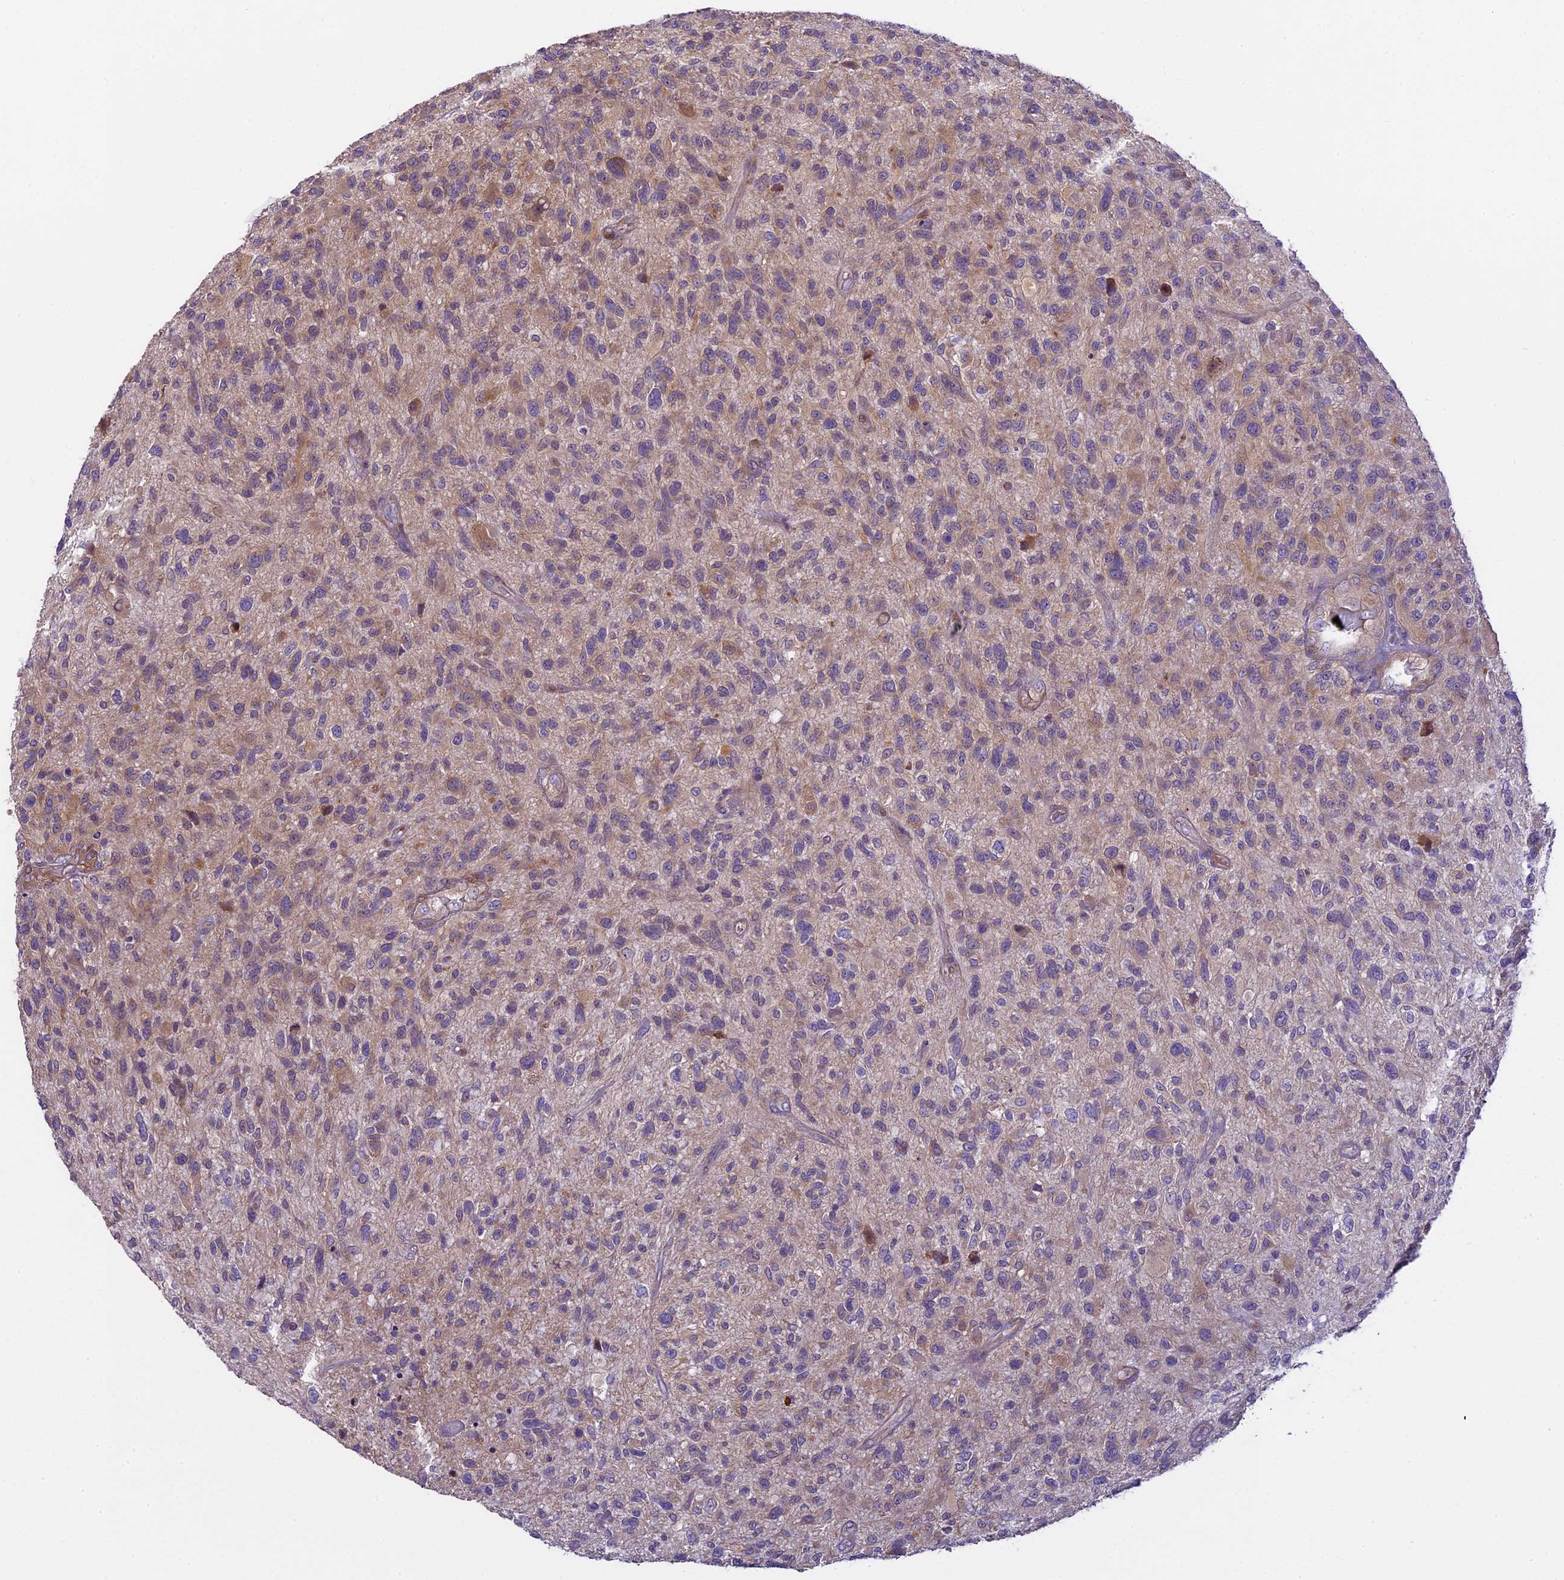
{"staining": {"intensity": "weak", "quantity": "25%-75%", "location": "cytoplasmic/membranous"}, "tissue": "glioma", "cell_type": "Tumor cells", "image_type": "cancer", "snomed": [{"axis": "morphology", "description": "Glioma, malignant, High grade"}, {"axis": "topography", "description": "Brain"}], "caption": "Immunohistochemistry histopathology image of neoplastic tissue: human glioma stained using immunohistochemistry exhibits low levels of weak protein expression localized specifically in the cytoplasmic/membranous of tumor cells, appearing as a cytoplasmic/membranous brown color.", "gene": "SPIRE1", "patient": {"sex": "male", "age": 47}}